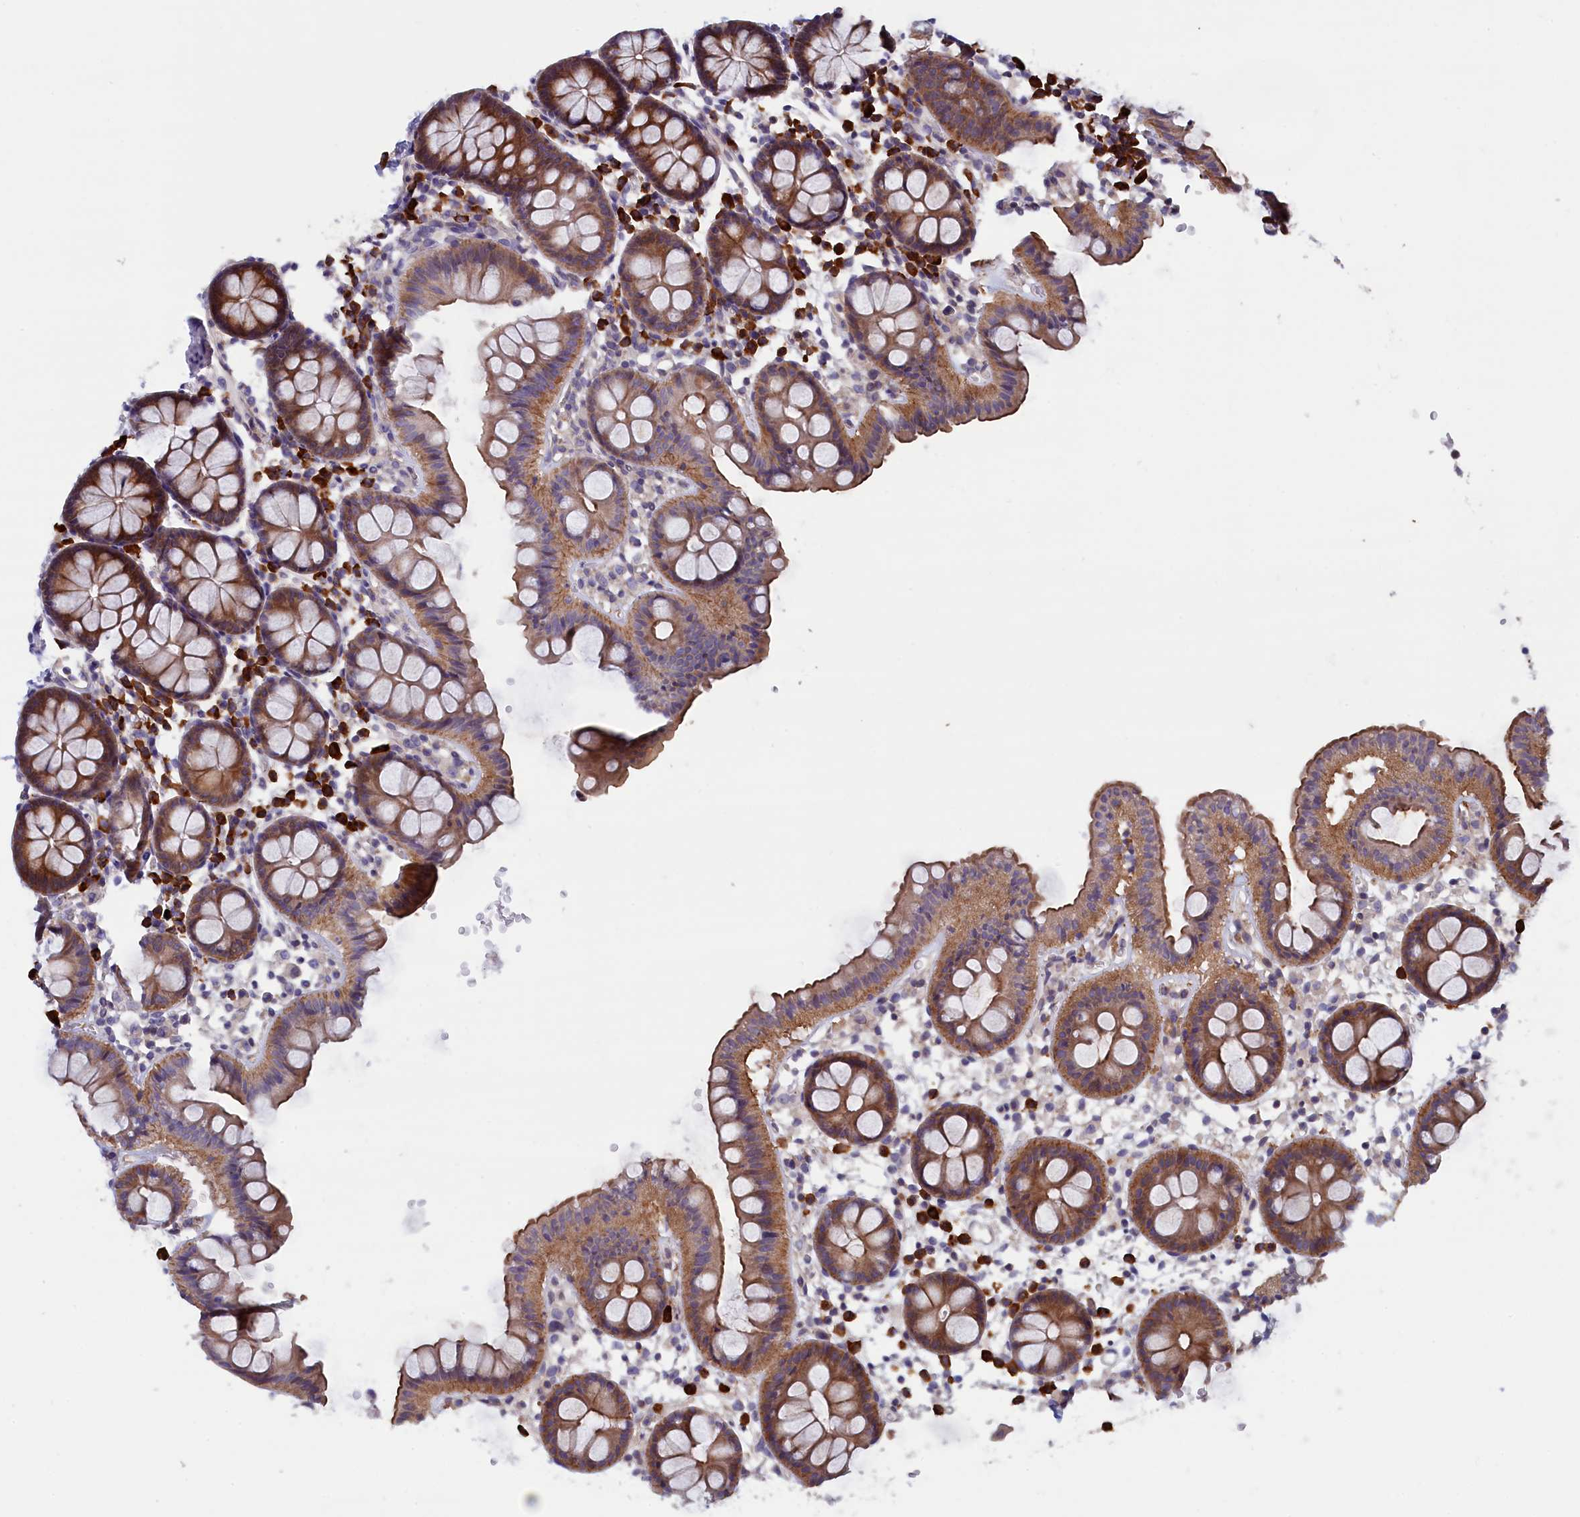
{"staining": {"intensity": "weak", "quantity": ">75%", "location": "cytoplasmic/membranous"}, "tissue": "colon", "cell_type": "Endothelial cells", "image_type": "normal", "snomed": [{"axis": "morphology", "description": "Normal tissue, NOS"}, {"axis": "topography", "description": "Colon"}], "caption": "Immunohistochemistry (IHC) histopathology image of unremarkable colon stained for a protein (brown), which exhibits low levels of weak cytoplasmic/membranous positivity in about >75% of endothelial cells.", "gene": "JPT2", "patient": {"sex": "male", "age": 75}}